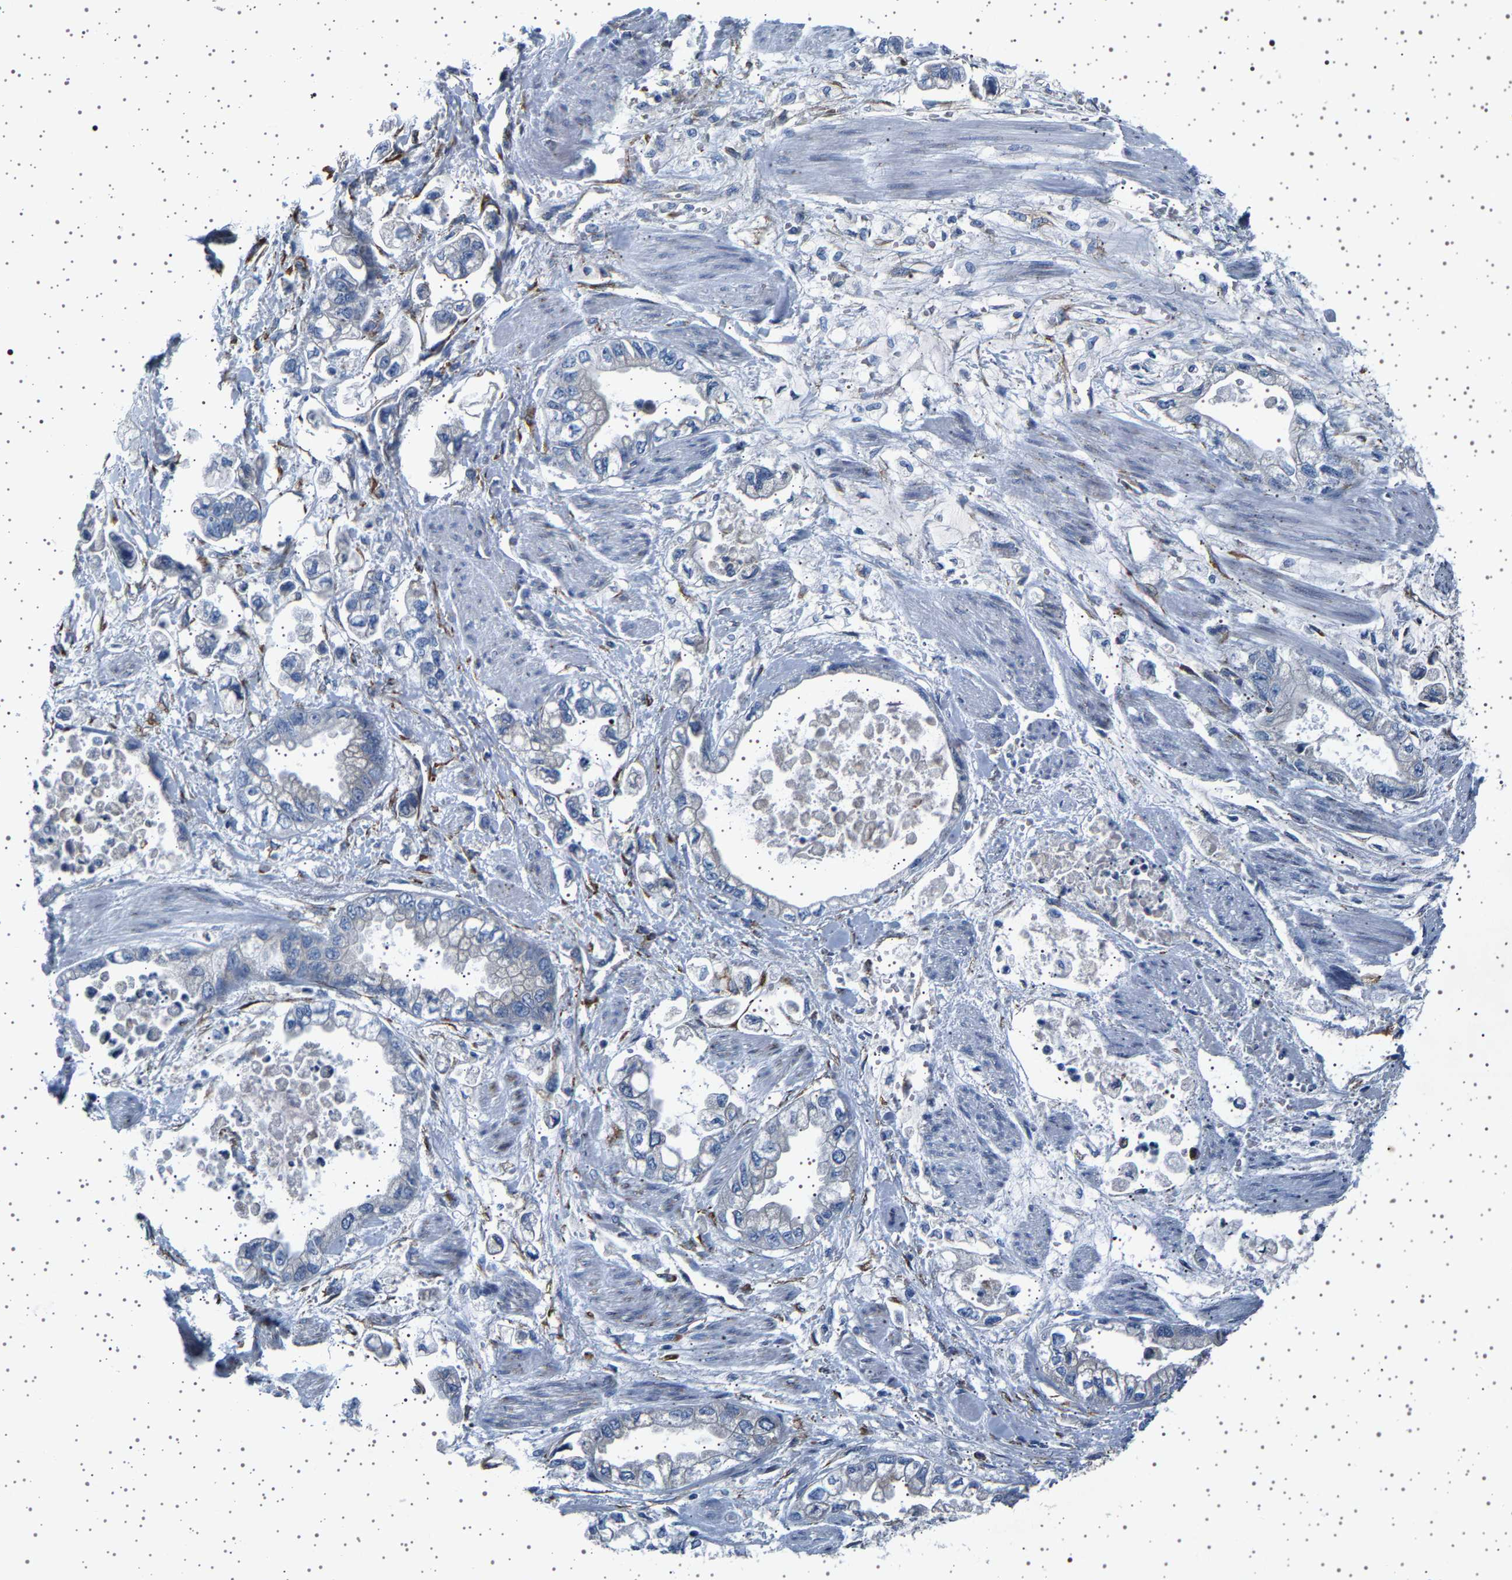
{"staining": {"intensity": "negative", "quantity": "none", "location": "none"}, "tissue": "stomach cancer", "cell_type": "Tumor cells", "image_type": "cancer", "snomed": [{"axis": "morphology", "description": "Normal tissue, NOS"}, {"axis": "morphology", "description": "Adenocarcinoma, NOS"}, {"axis": "topography", "description": "Stomach"}], "caption": "Immunohistochemical staining of stomach cancer exhibits no significant staining in tumor cells.", "gene": "FTCD", "patient": {"sex": "male", "age": 62}}